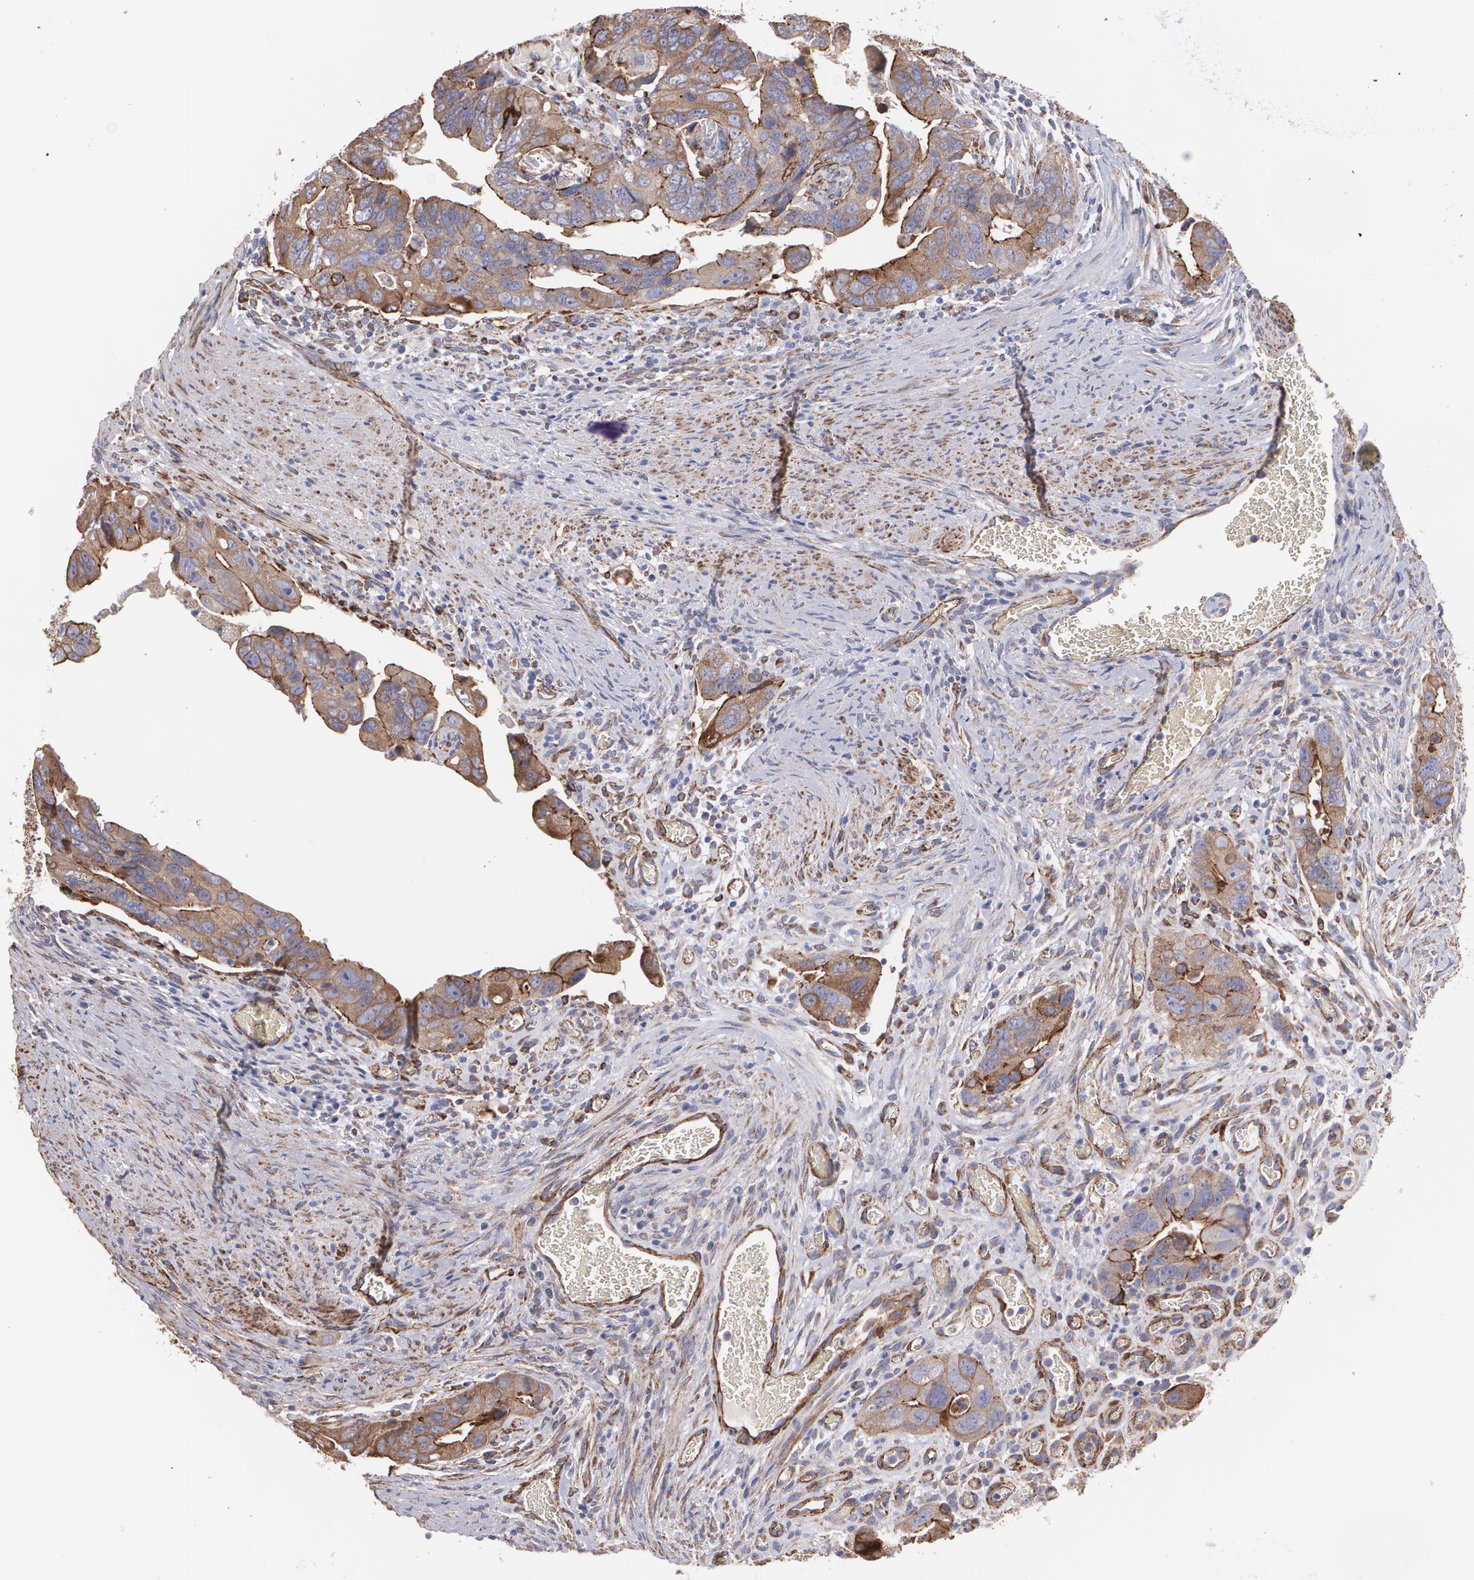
{"staining": {"intensity": "moderate", "quantity": ">75%", "location": "cytoplasmic/membranous"}, "tissue": "colorectal cancer", "cell_type": "Tumor cells", "image_type": "cancer", "snomed": [{"axis": "morphology", "description": "Adenocarcinoma, NOS"}, {"axis": "topography", "description": "Rectum"}], "caption": "Human colorectal adenocarcinoma stained for a protein (brown) displays moderate cytoplasmic/membranous positive expression in approximately >75% of tumor cells.", "gene": "TJP1", "patient": {"sex": "male", "age": 53}}